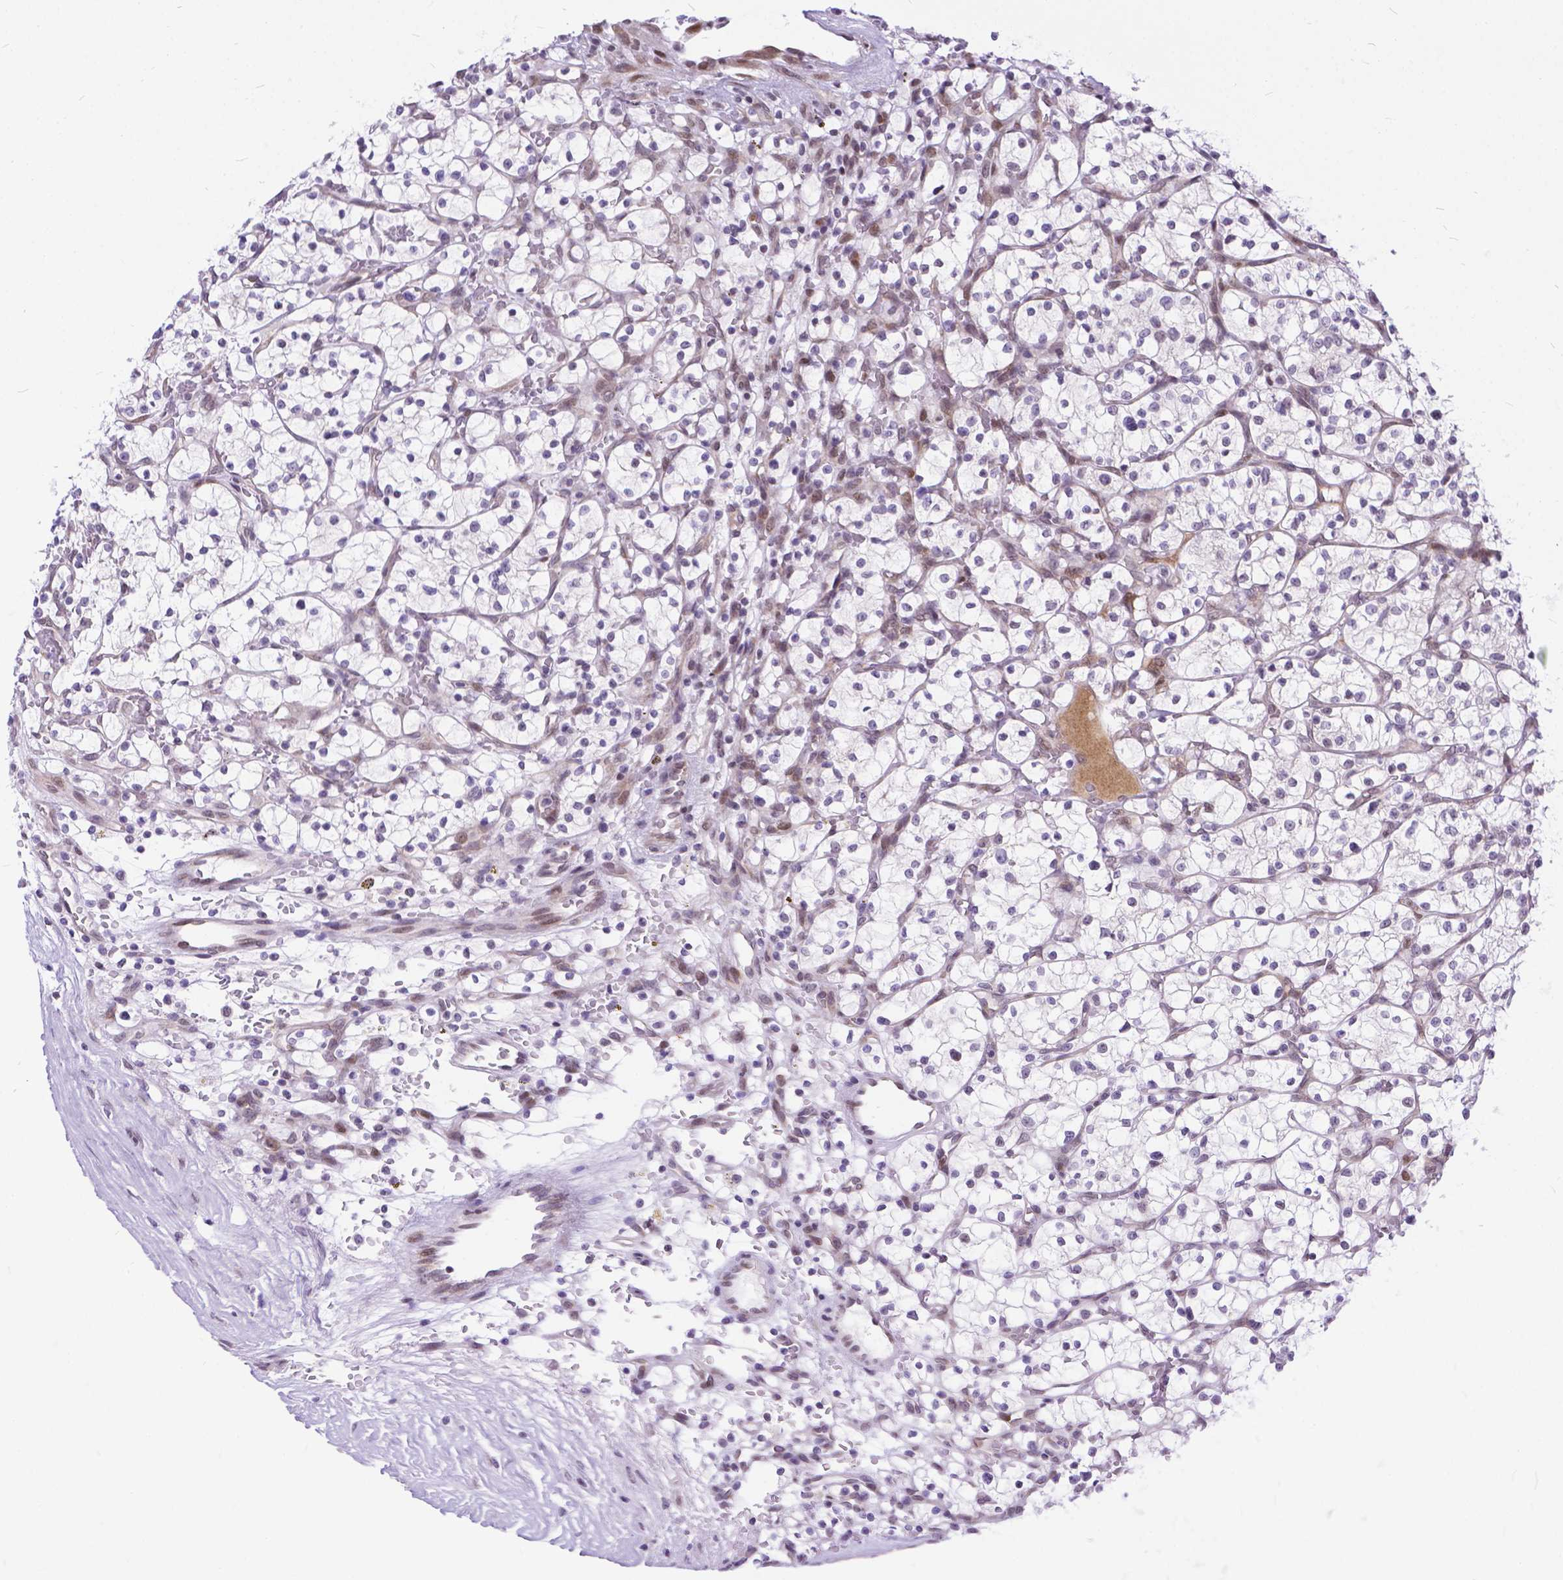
{"staining": {"intensity": "weak", "quantity": "<25%", "location": "nuclear"}, "tissue": "renal cancer", "cell_type": "Tumor cells", "image_type": "cancer", "snomed": [{"axis": "morphology", "description": "Adenocarcinoma, NOS"}, {"axis": "topography", "description": "Kidney"}], "caption": "Renal cancer stained for a protein using immunohistochemistry (IHC) exhibits no expression tumor cells.", "gene": "FAM124B", "patient": {"sex": "female", "age": 64}}